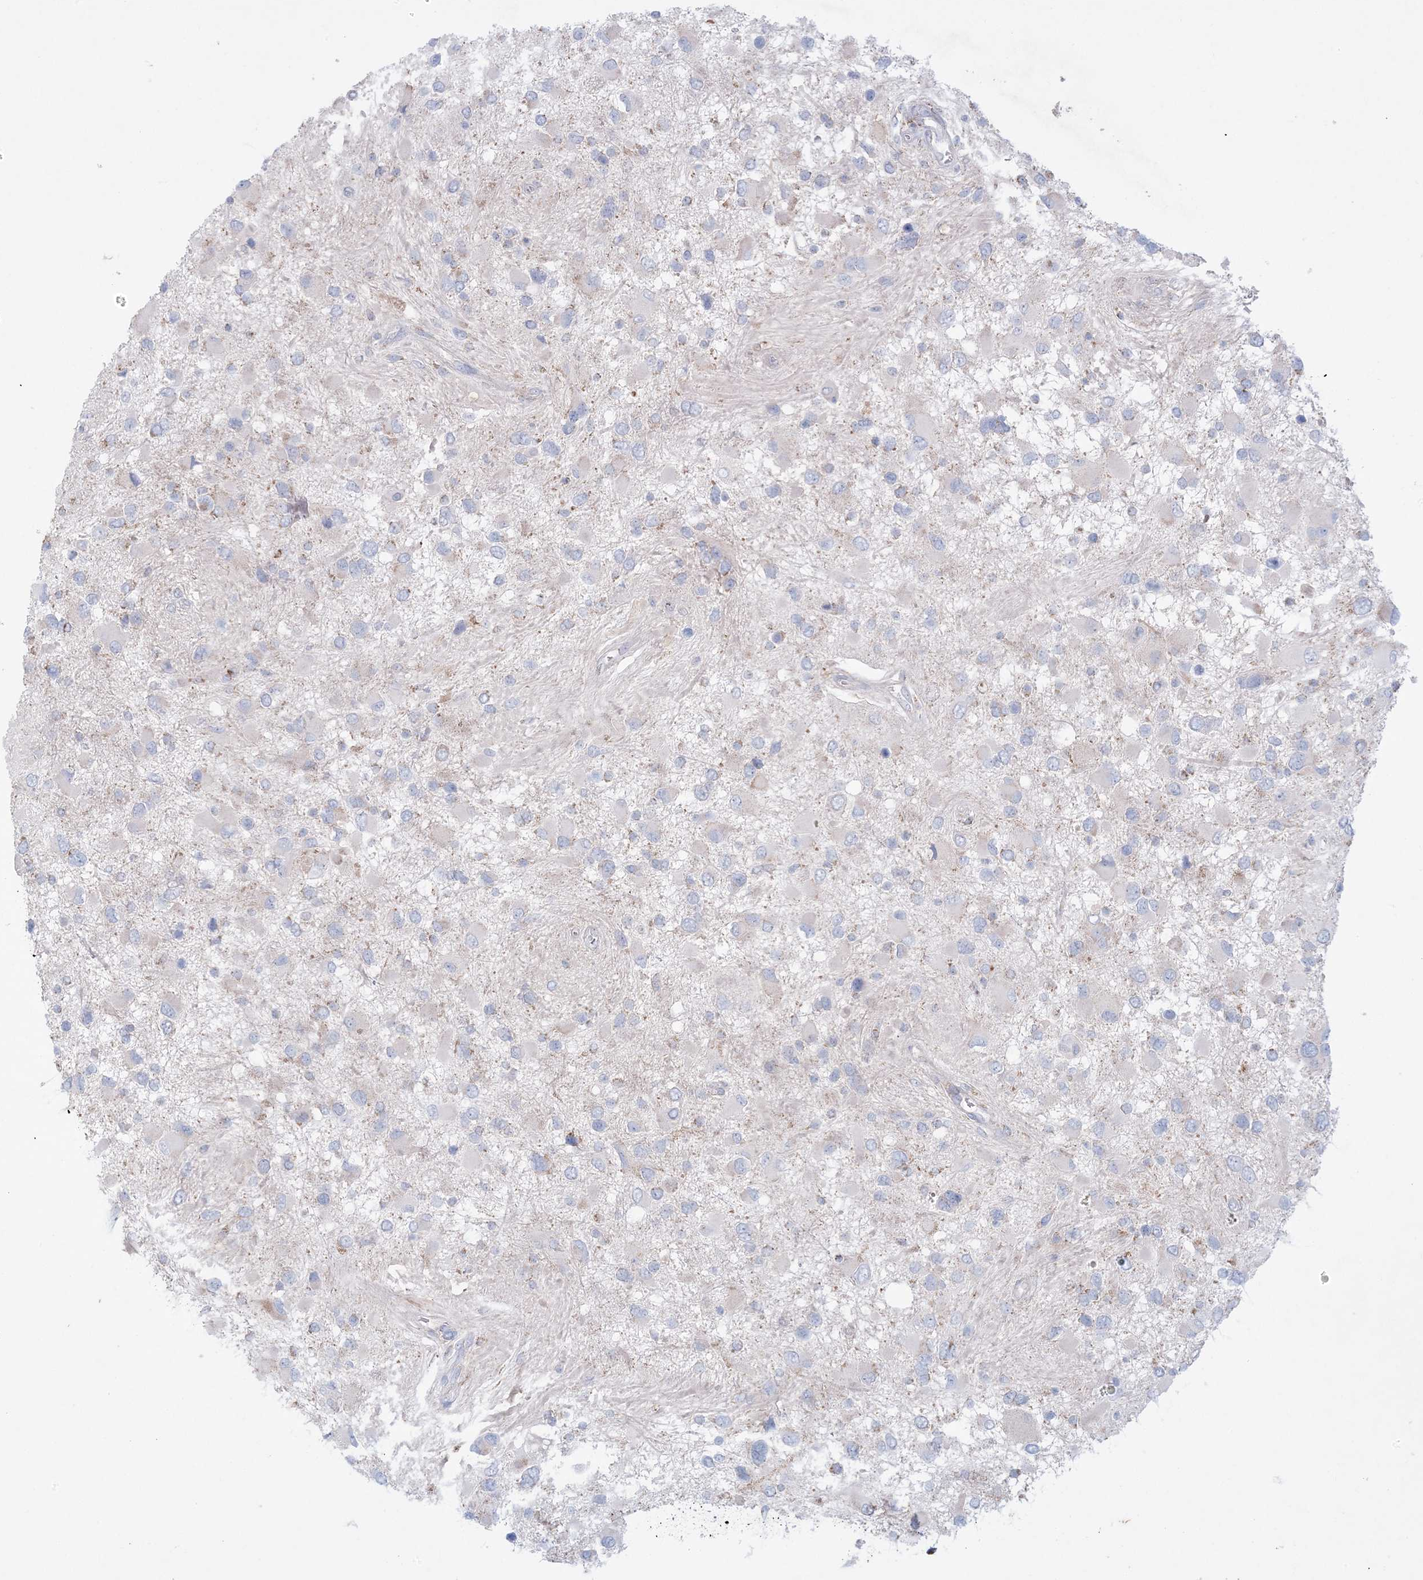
{"staining": {"intensity": "negative", "quantity": "none", "location": "none"}, "tissue": "glioma", "cell_type": "Tumor cells", "image_type": "cancer", "snomed": [{"axis": "morphology", "description": "Glioma, malignant, High grade"}, {"axis": "topography", "description": "Brain"}], "caption": "Tumor cells are negative for brown protein staining in glioma.", "gene": "KCTD6", "patient": {"sex": "male", "age": 53}}